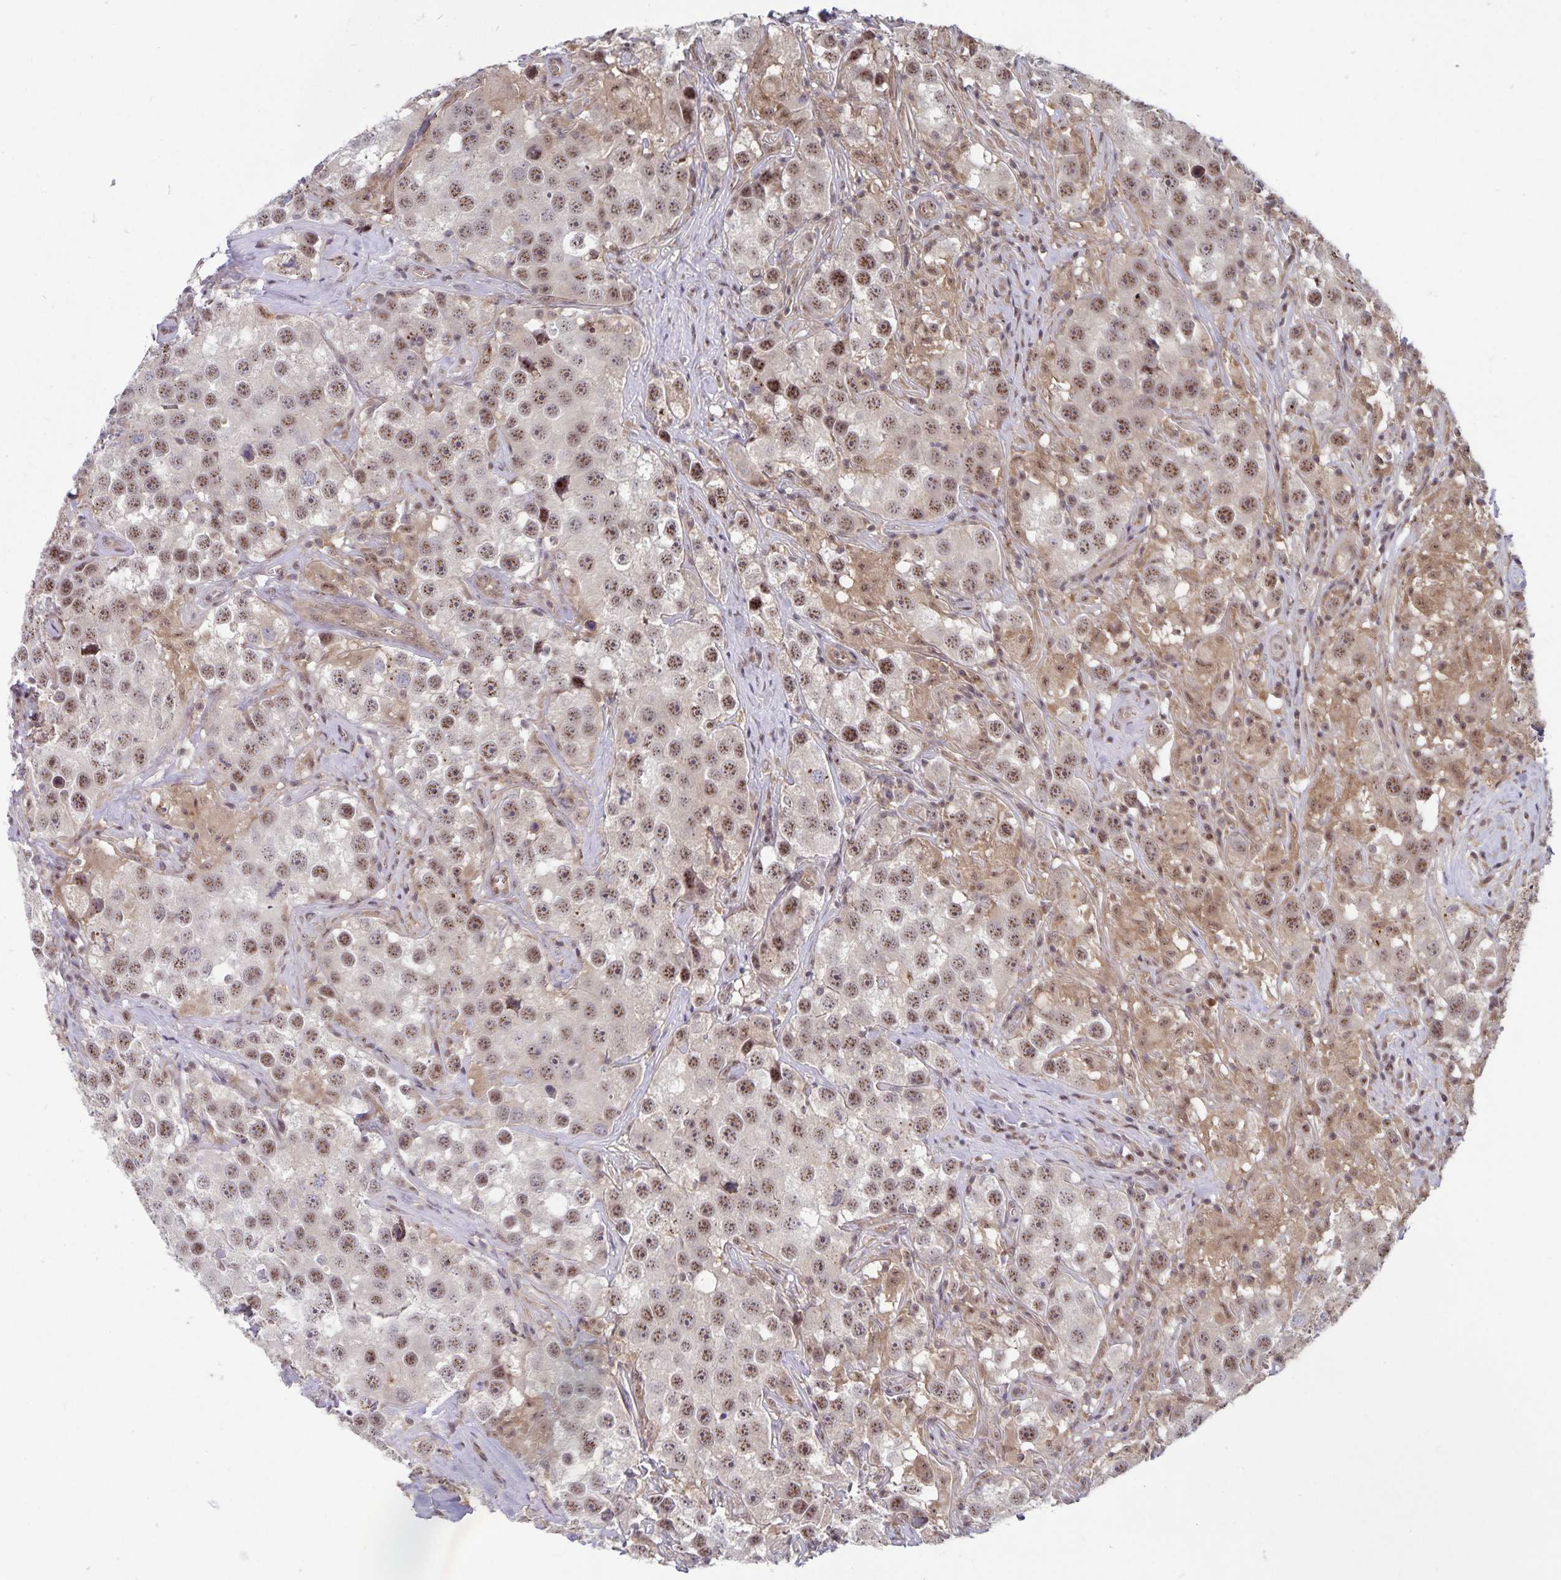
{"staining": {"intensity": "weak", "quantity": ">75%", "location": "nuclear"}, "tissue": "testis cancer", "cell_type": "Tumor cells", "image_type": "cancer", "snomed": [{"axis": "morphology", "description": "Seminoma, NOS"}, {"axis": "topography", "description": "Testis"}], "caption": "Testis cancer stained for a protein (brown) exhibits weak nuclear positive staining in about >75% of tumor cells.", "gene": "EXOC6B", "patient": {"sex": "male", "age": 49}}